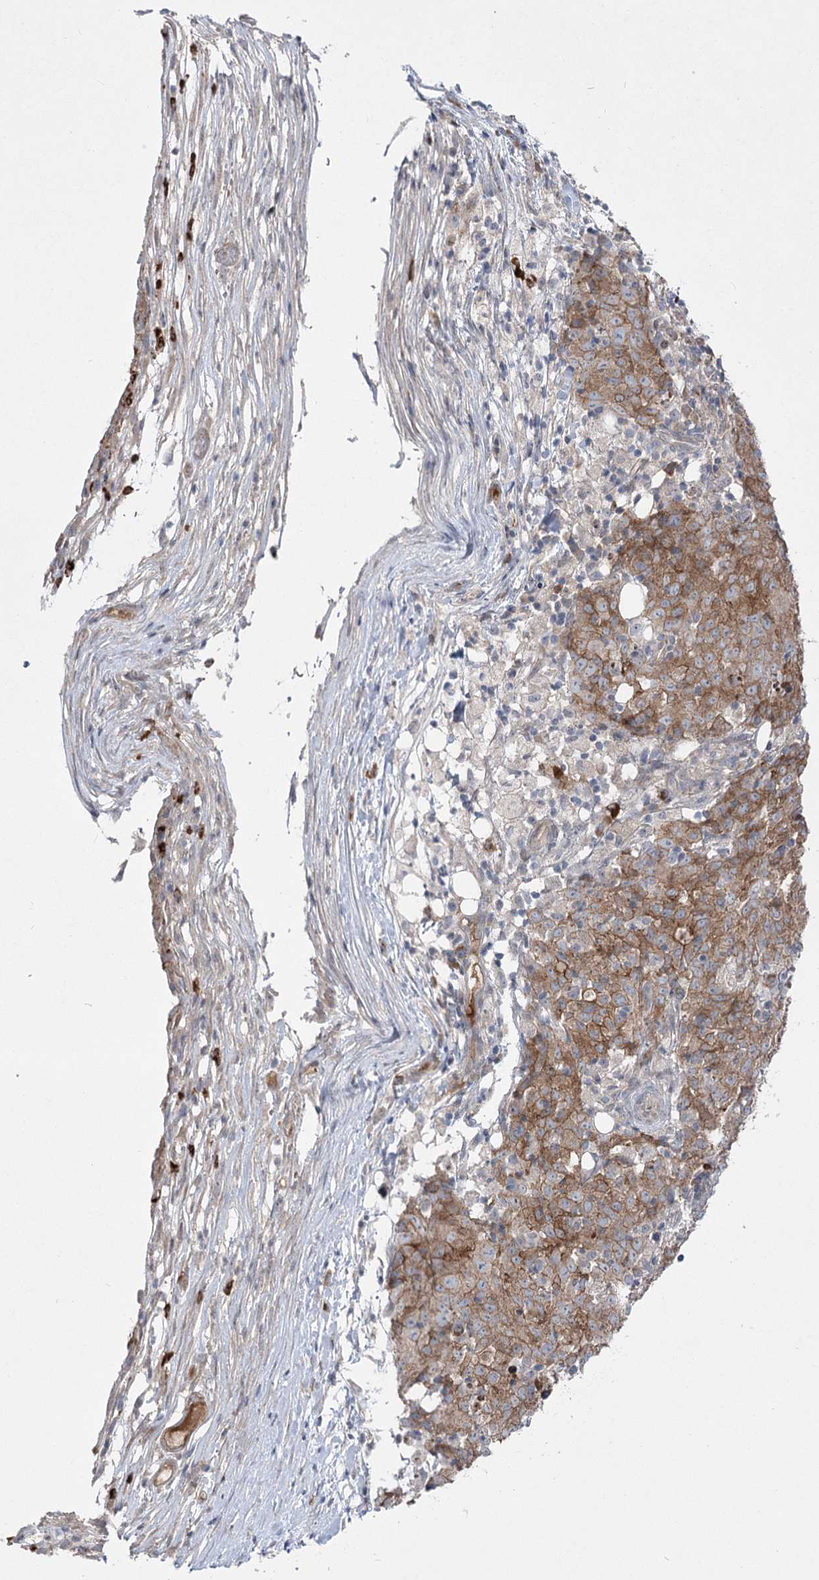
{"staining": {"intensity": "moderate", "quantity": ">75%", "location": "cytoplasmic/membranous"}, "tissue": "ovarian cancer", "cell_type": "Tumor cells", "image_type": "cancer", "snomed": [{"axis": "morphology", "description": "Carcinoma, endometroid"}, {"axis": "topography", "description": "Ovary"}], "caption": "Moderate cytoplasmic/membranous protein staining is seen in approximately >75% of tumor cells in endometroid carcinoma (ovarian). The staining is performed using DAB (3,3'-diaminobenzidine) brown chromogen to label protein expression. The nuclei are counter-stained blue using hematoxylin.", "gene": "PLEKHA5", "patient": {"sex": "female", "age": 42}}